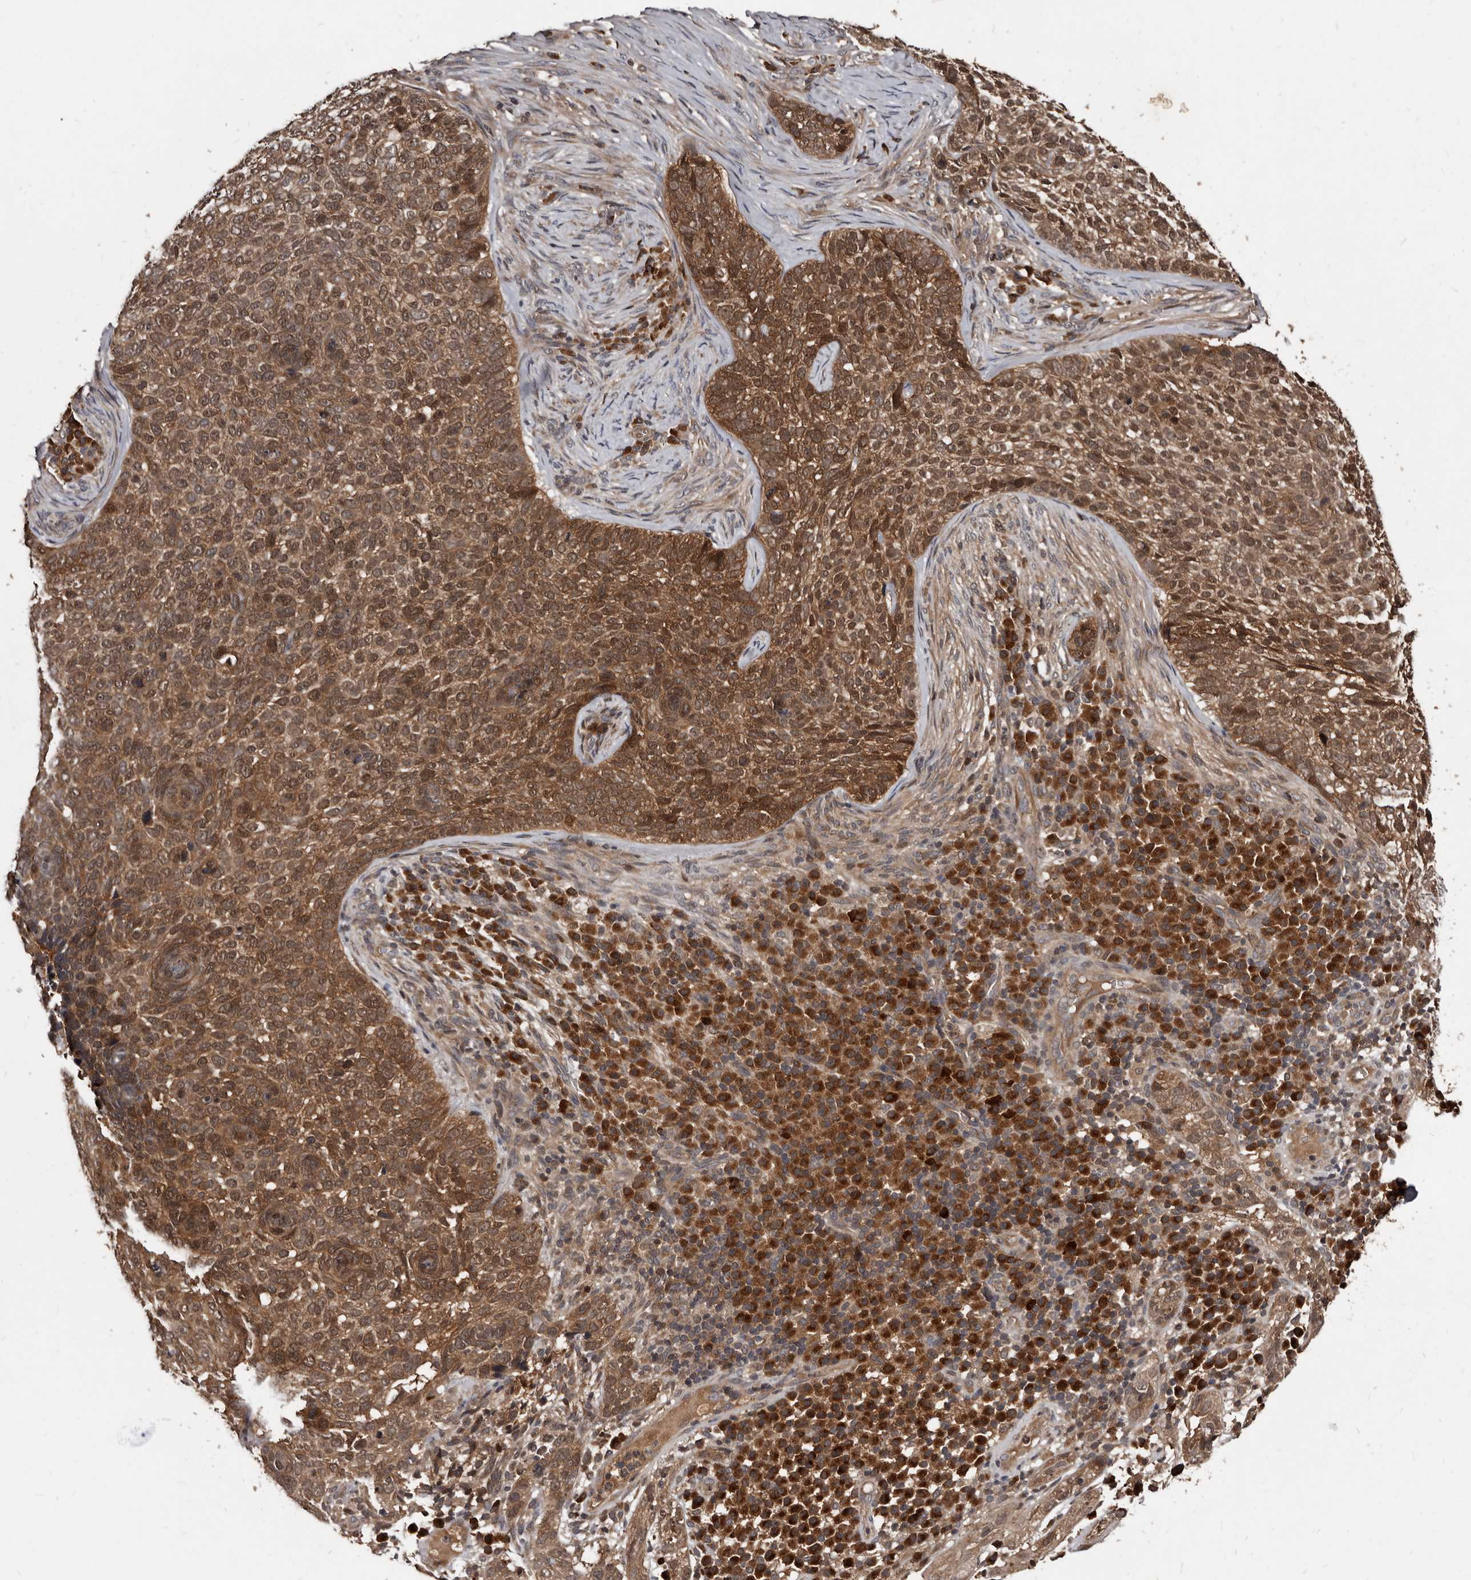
{"staining": {"intensity": "moderate", "quantity": ">75%", "location": "cytoplasmic/membranous,nuclear"}, "tissue": "skin cancer", "cell_type": "Tumor cells", "image_type": "cancer", "snomed": [{"axis": "morphology", "description": "Basal cell carcinoma"}, {"axis": "topography", "description": "Skin"}], "caption": "Immunohistochemical staining of human skin basal cell carcinoma exhibits medium levels of moderate cytoplasmic/membranous and nuclear expression in approximately >75% of tumor cells. (DAB = brown stain, brightfield microscopy at high magnification).", "gene": "PMVK", "patient": {"sex": "female", "age": 64}}